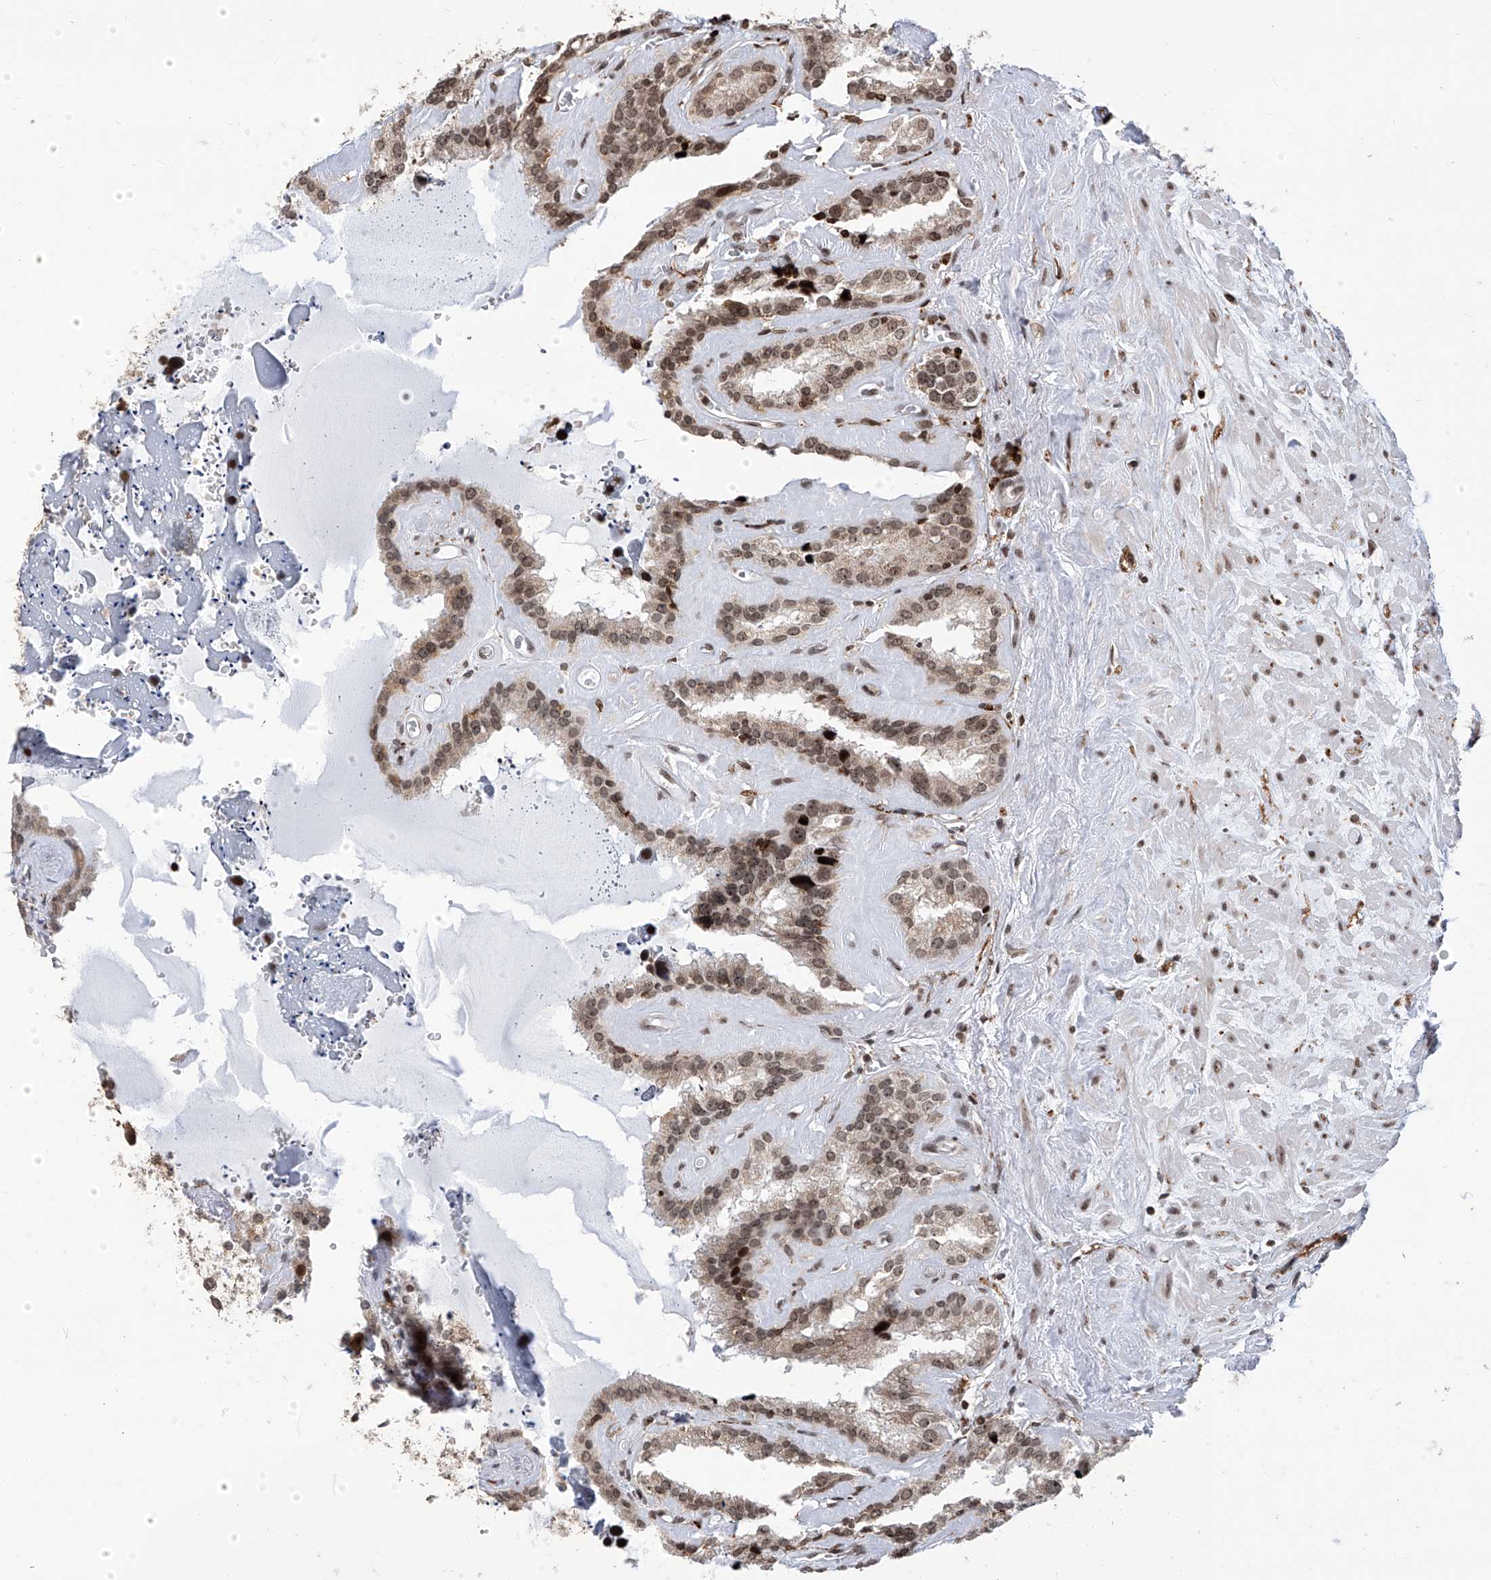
{"staining": {"intensity": "strong", "quantity": "25%-75%", "location": "nuclear"}, "tissue": "seminal vesicle", "cell_type": "Glandular cells", "image_type": "normal", "snomed": [{"axis": "morphology", "description": "Normal tissue, NOS"}, {"axis": "topography", "description": "Prostate"}, {"axis": "topography", "description": "Seminal veicle"}], "caption": "Protein expression analysis of normal human seminal vesicle reveals strong nuclear positivity in approximately 25%-75% of glandular cells.", "gene": "PAK1IP1", "patient": {"sex": "male", "age": 59}}